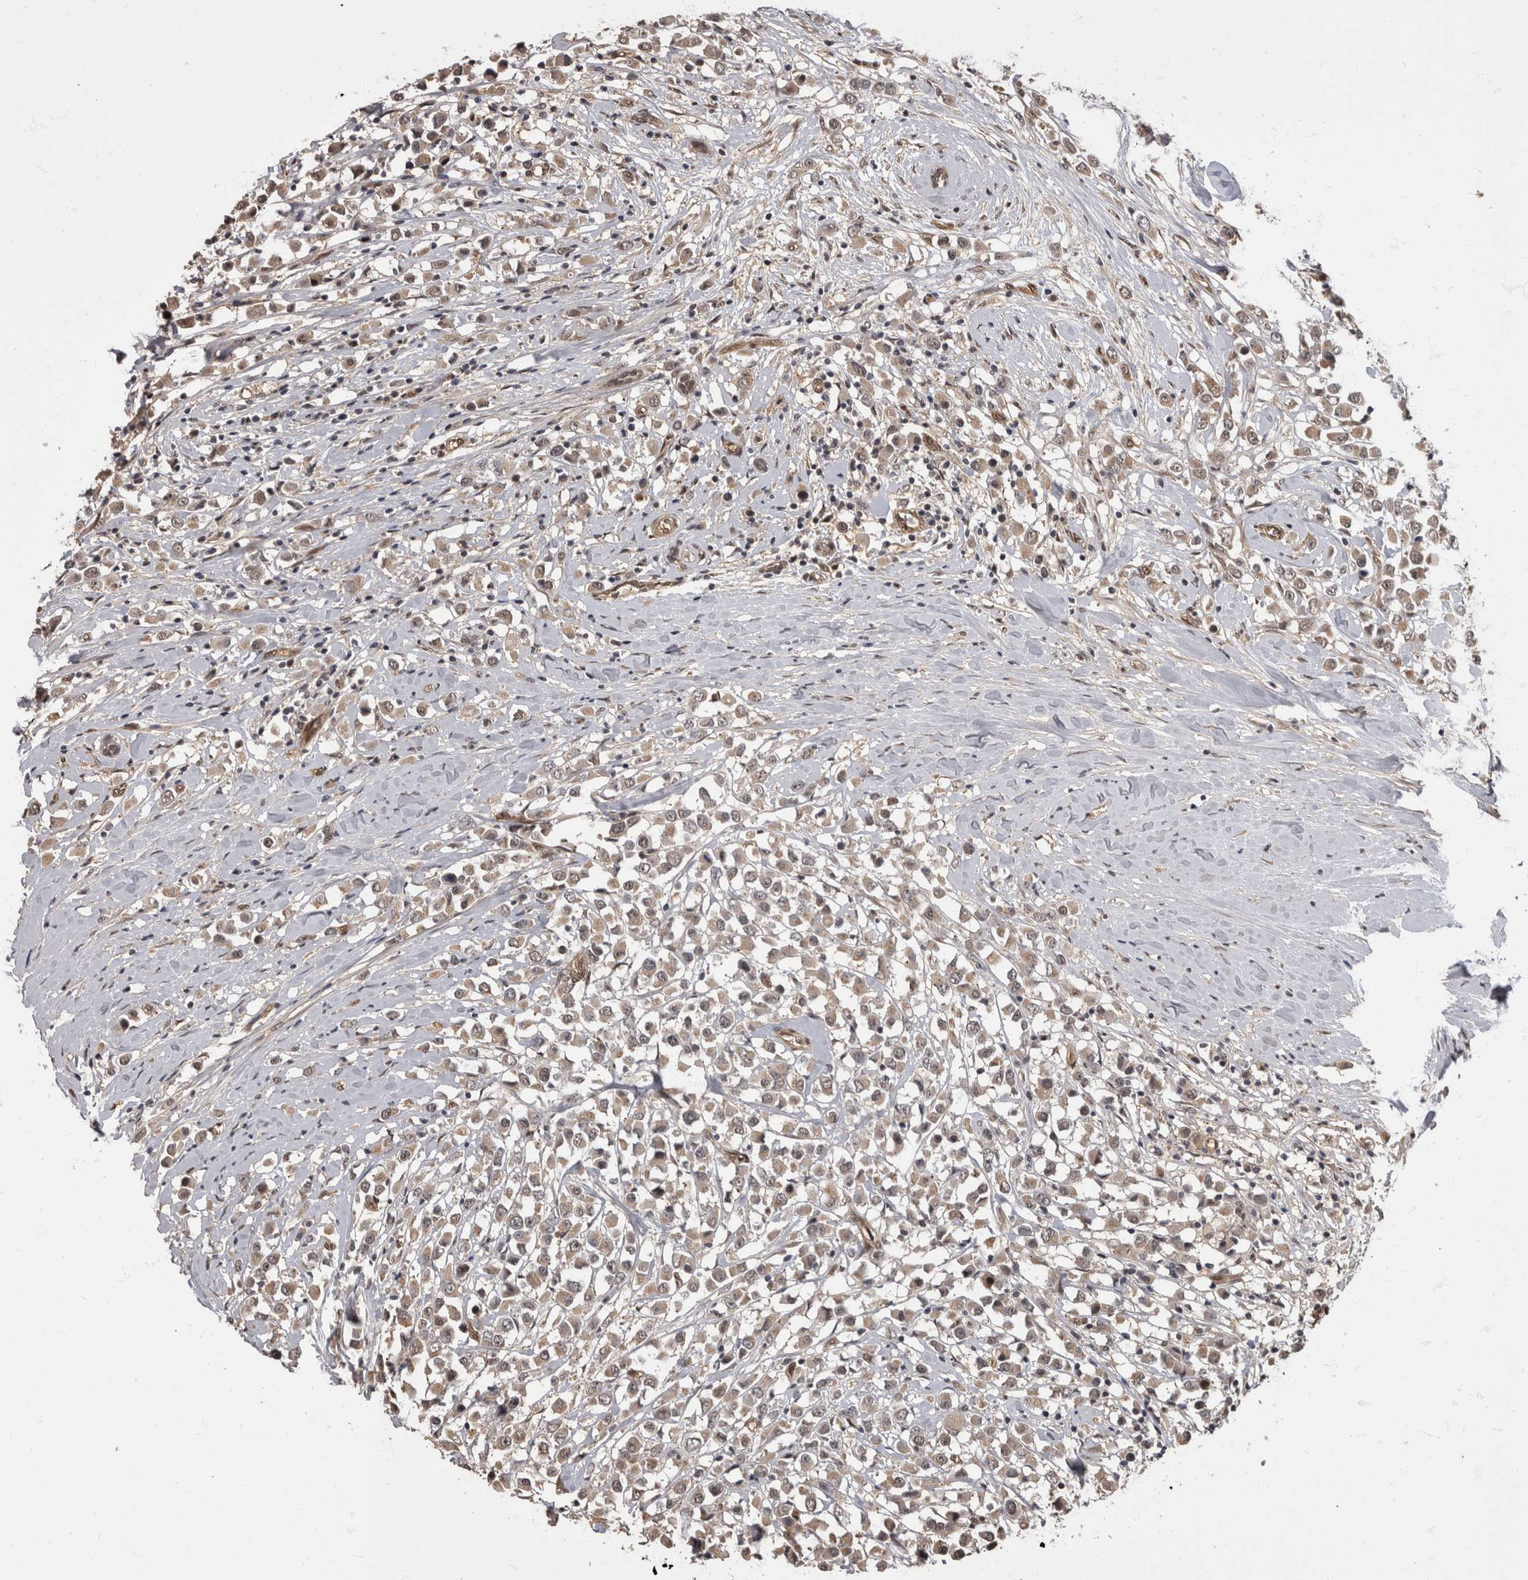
{"staining": {"intensity": "weak", "quantity": ">75%", "location": "cytoplasmic/membranous,nuclear"}, "tissue": "breast cancer", "cell_type": "Tumor cells", "image_type": "cancer", "snomed": [{"axis": "morphology", "description": "Duct carcinoma"}, {"axis": "topography", "description": "Breast"}], "caption": "Immunohistochemistry (IHC) micrograph of human invasive ductal carcinoma (breast) stained for a protein (brown), which displays low levels of weak cytoplasmic/membranous and nuclear positivity in about >75% of tumor cells.", "gene": "AKT3", "patient": {"sex": "female", "age": 61}}